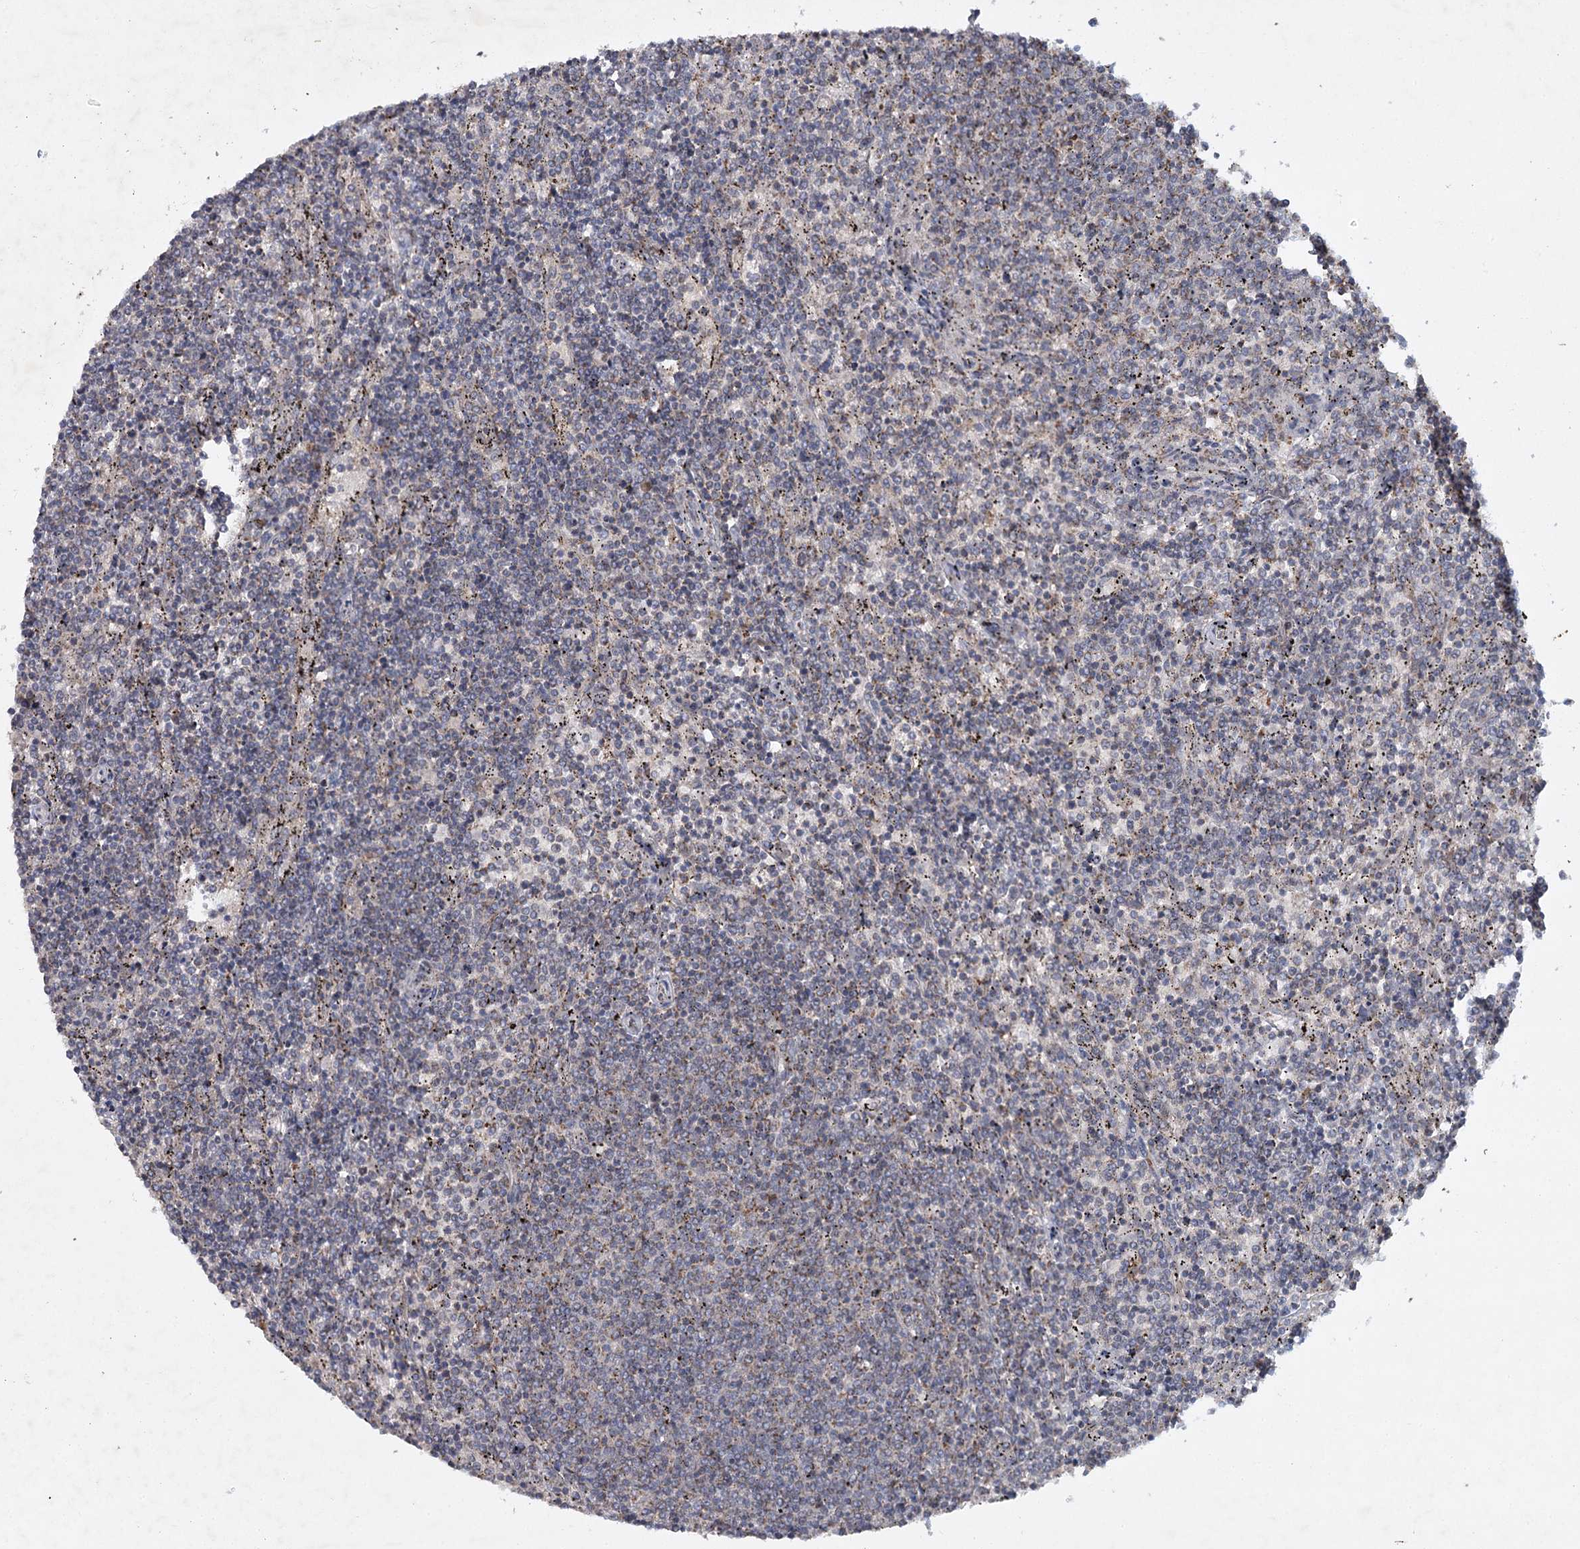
{"staining": {"intensity": "weak", "quantity": "25%-75%", "location": "cytoplasmic/membranous"}, "tissue": "lymphoma", "cell_type": "Tumor cells", "image_type": "cancer", "snomed": [{"axis": "morphology", "description": "Malignant lymphoma, non-Hodgkin's type, Low grade"}, {"axis": "topography", "description": "Spleen"}], "caption": "A micrograph showing weak cytoplasmic/membranous staining in approximately 25%-75% of tumor cells in lymphoma, as visualized by brown immunohistochemical staining.", "gene": "MRPL44", "patient": {"sex": "female", "age": 50}}